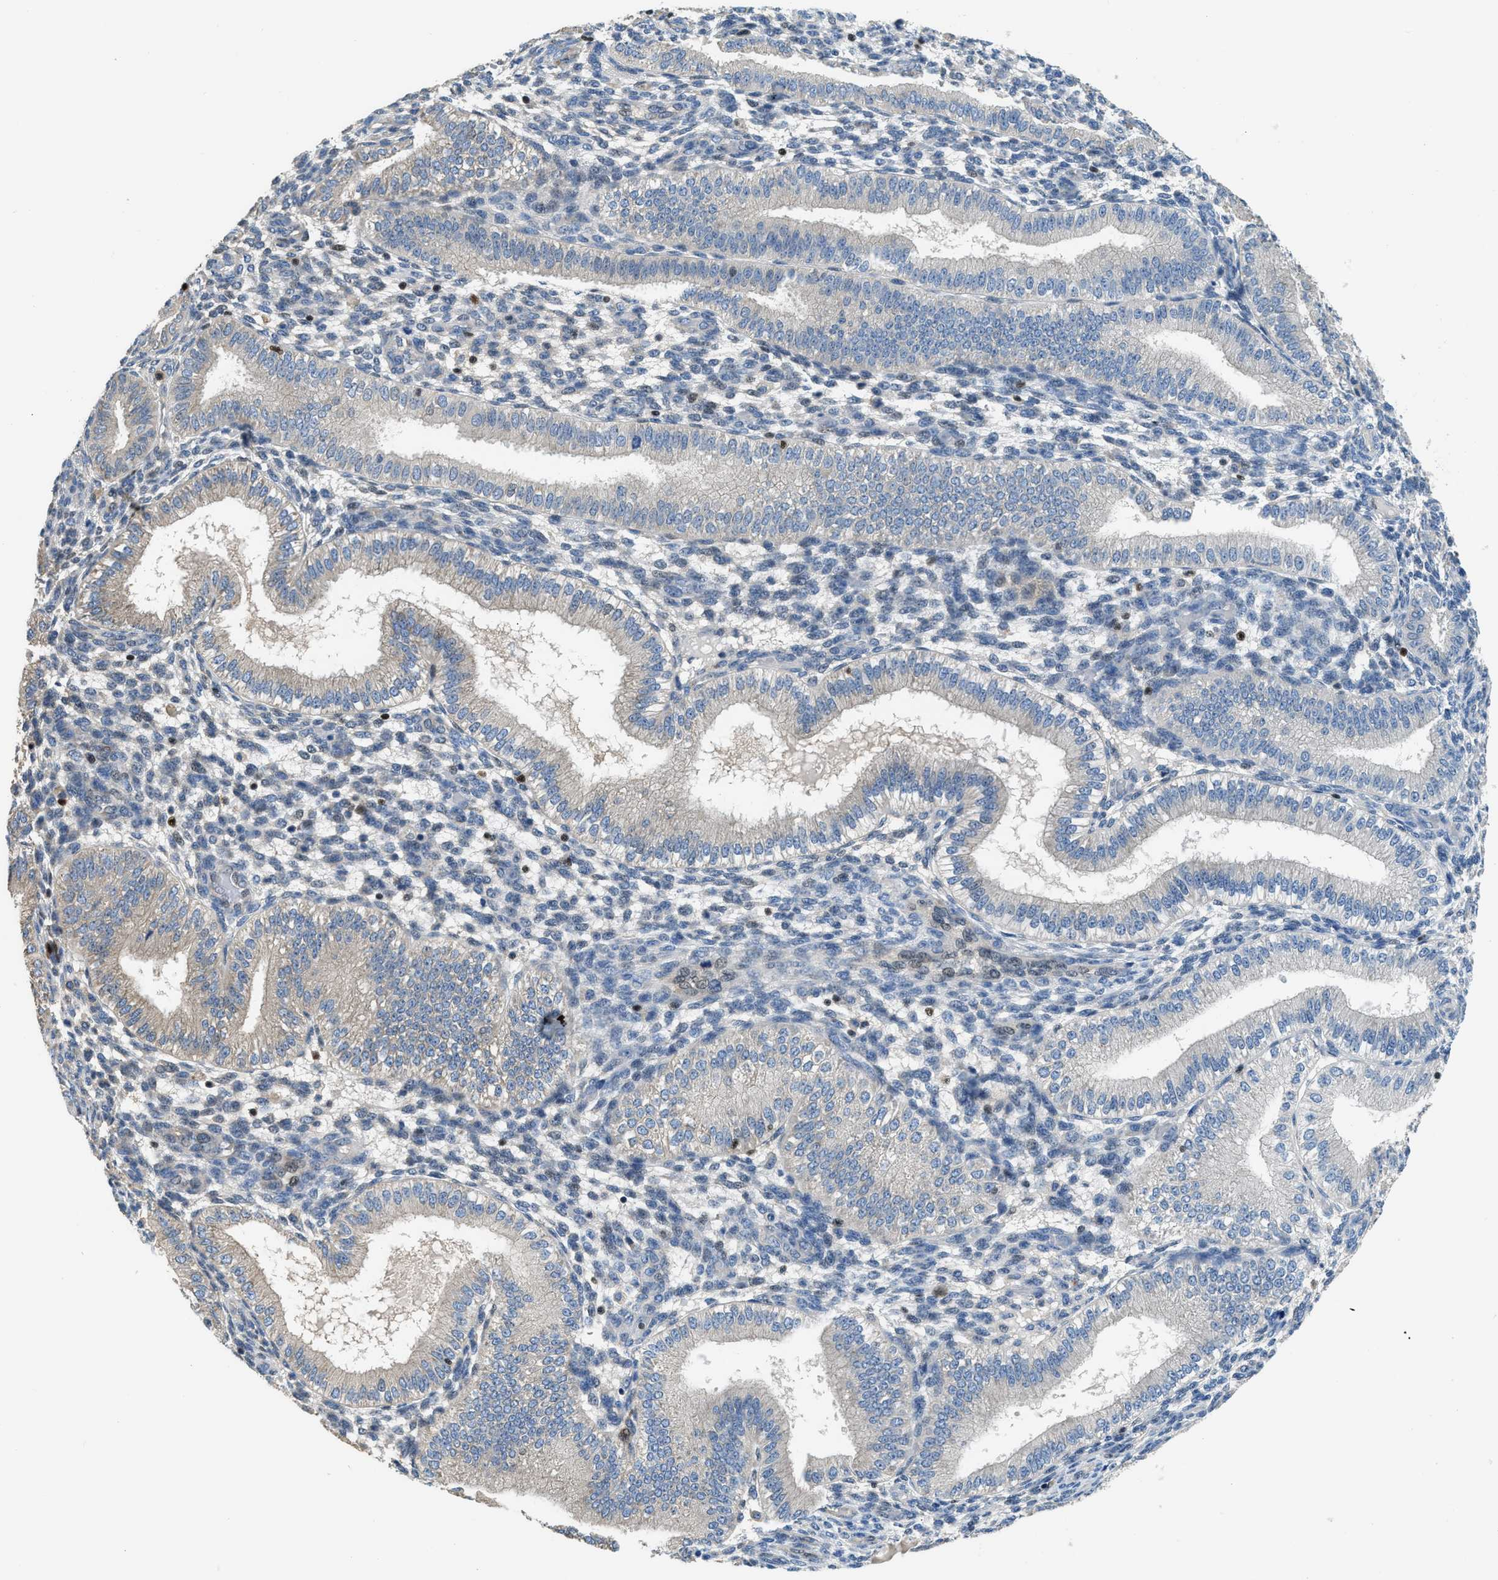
{"staining": {"intensity": "moderate", "quantity": "<25%", "location": "nuclear"}, "tissue": "endometrium", "cell_type": "Cells in endometrial stroma", "image_type": "normal", "snomed": [{"axis": "morphology", "description": "Normal tissue, NOS"}, {"axis": "topography", "description": "Endometrium"}], "caption": "Immunohistochemical staining of benign endometrium displays low levels of moderate nuclear staining in approximately <25% of cells in endometrial stroma. The staining was performed using DAB, with brown indicating positive protein expression. Nuclei are stained blue with hematoxylin.", "gene": "TOX", "patient": {"sex": "female", "age": 39}}